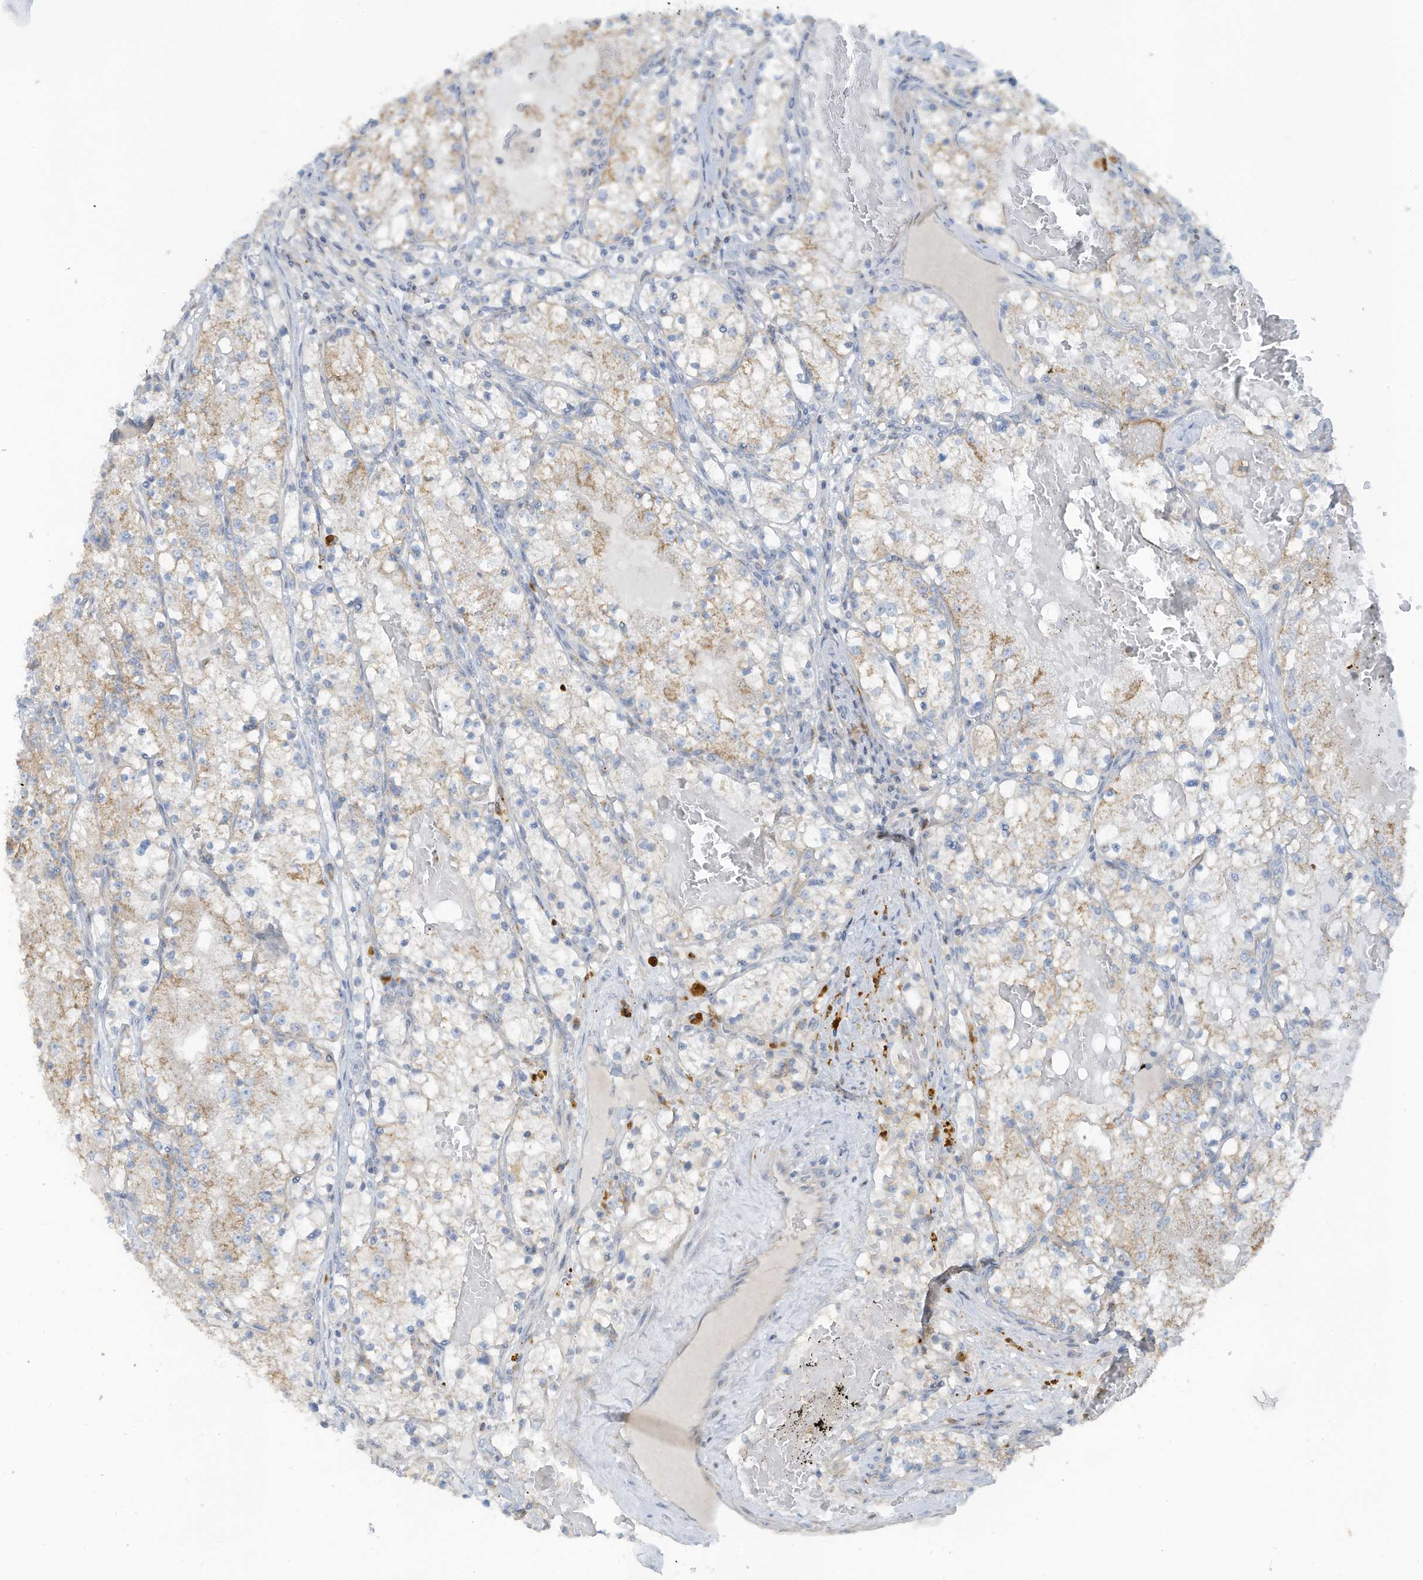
{"staining": {"intensity": "weak", "quantity": "<25%", "location": "cytoplasmic/membranous"}, "tissue": "renal cancer", "cell_type": "Tumor cells", "image_type": "cancer", "snomed": [{"axis": "morphology", "description": "Normal tissue, NOS"}, {"axis": "morphology", "description": "Adenocarcinoma, NOS"}, {"axis": "topography", "description": "Kidney"}], "caption": "Tumor cells show no significant positivity in renal adenocarcinoma. Nuclei are stained in blue.", "gene": "GTPBP2", "patient": {"sex": "male", "age": 68}}